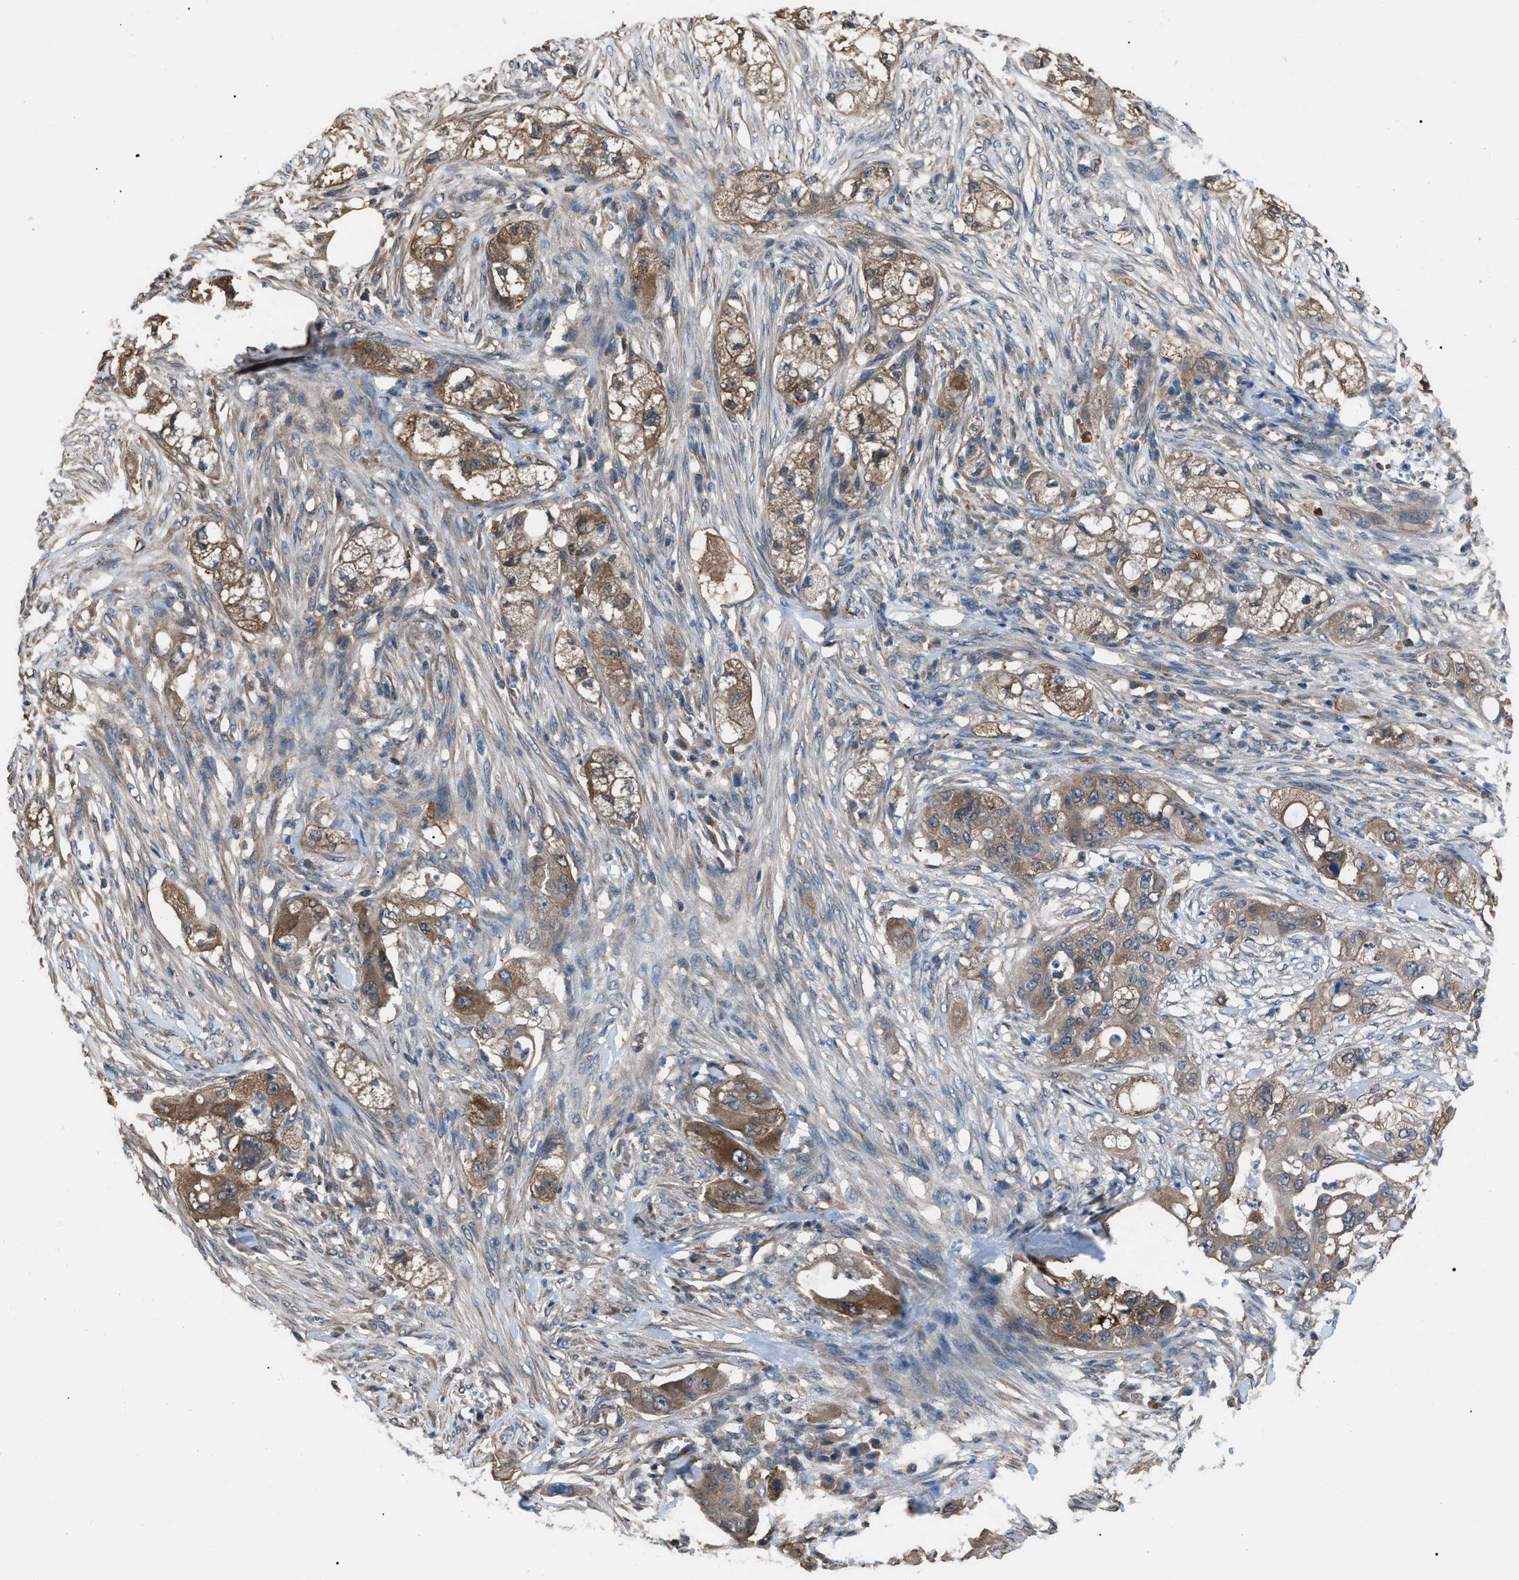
{"staining": {"intensity": "moderate", "quantity": ">75%", "location": "cytoplasmic/membranous"}, "tissue": "pancreatic cancer", "cell_type": "Tumor cells", "image_type": "cancer", "snomed": [{"axis": "morphology", "description": "Adenocarcinoma, NOS"}, {"axis": "topography", "description": "Pancreas"}], "caption": "This photomicrograph reveals adenocarcinoma (pancreatic) stained with IHC to label a protein in brown. The cytoplasmic/membranous of tumor cells show moderate positivity for the protein. Nuclei are counter-stained blue.", "gene": "PDCD5", "patient": {"sex": "female", "age": 78}}